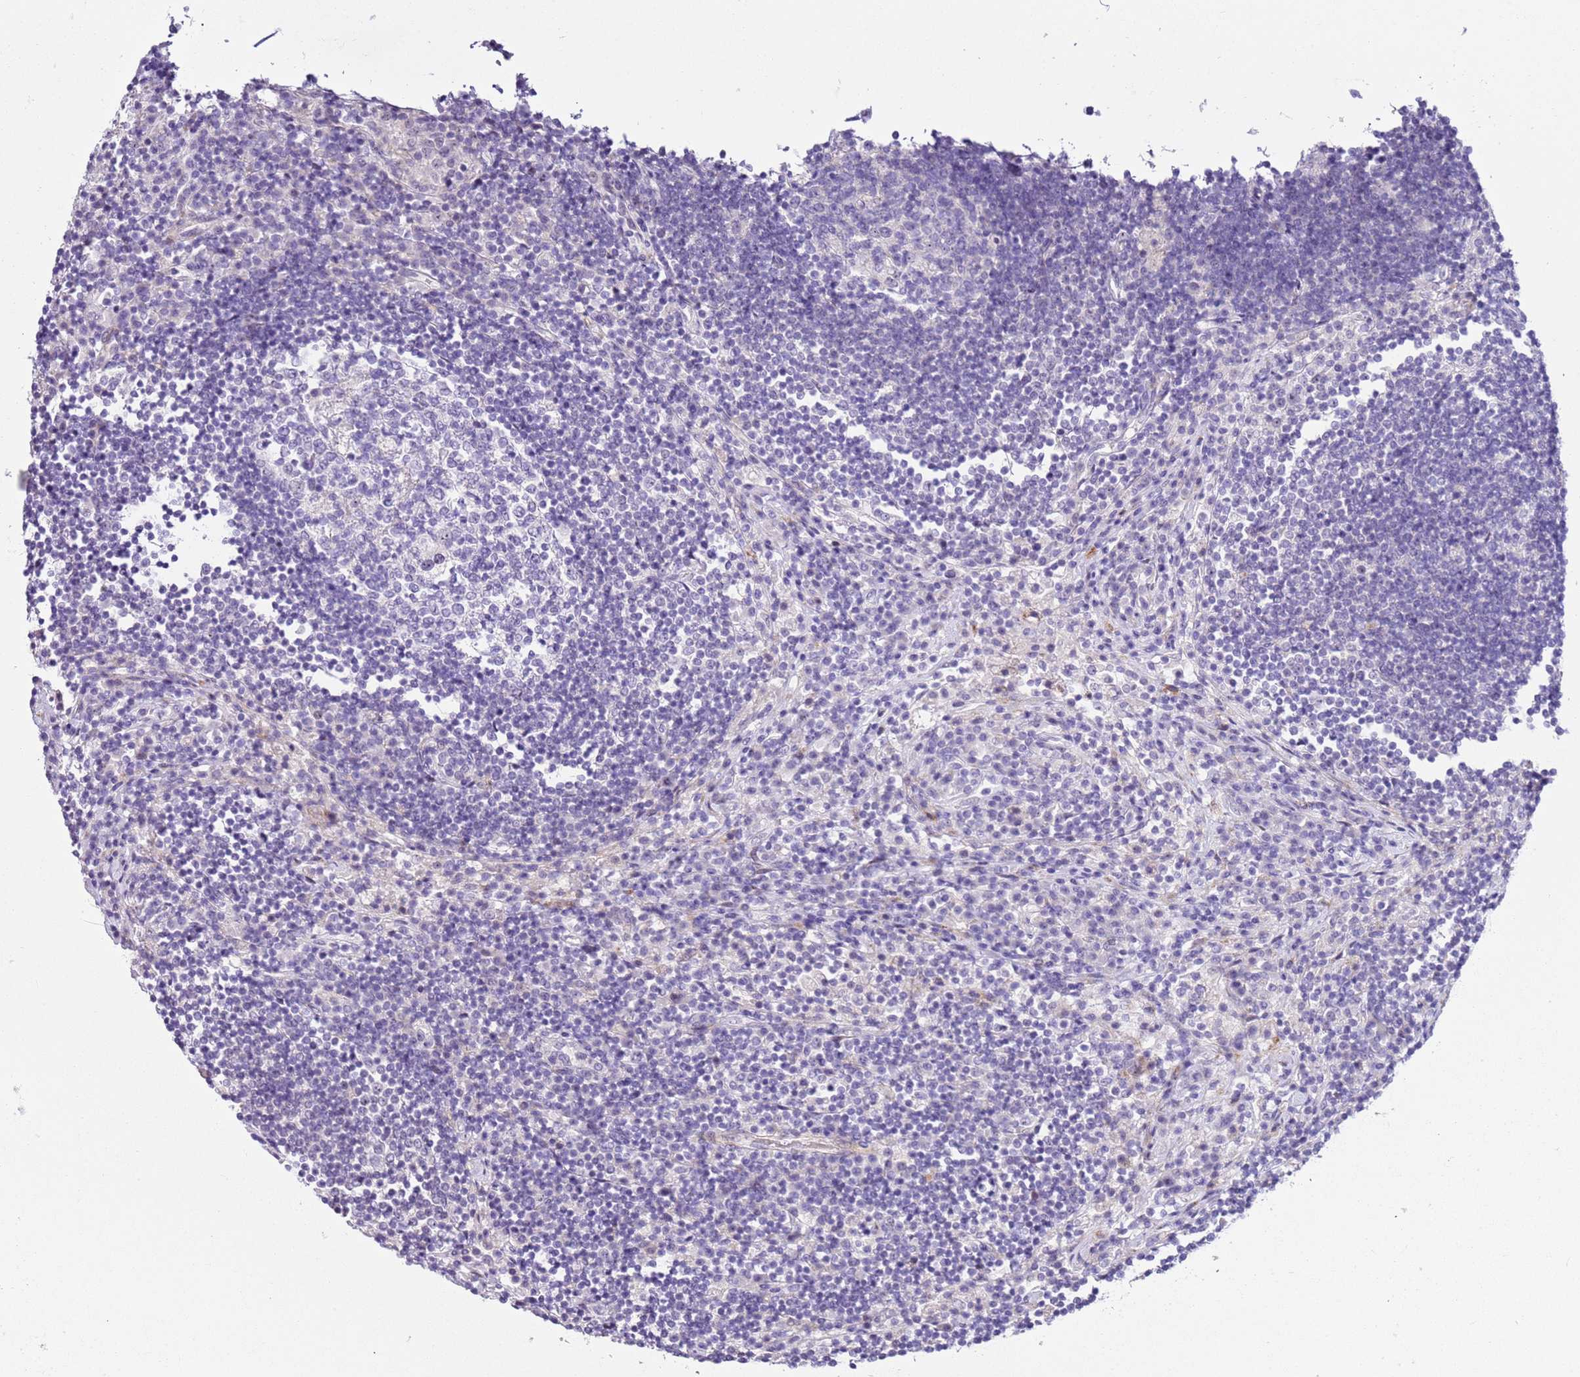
{"staining": {"intensity": "negative", "quantity": "none", "location": "none"}, "tissue": "lymph node", "cell_type": "Germinal center cells", "image_type": "normal", "snomed": [{"axis": "morphology", "description": "Normal tissue, NOS"}, {"axis": "topography", "description": "Lymph node"}], "caption": "A high-resolution image shows immunohistochemistry (IHC) staining of normal lymph node, which exhibits no significant staining in germinal center cells.", "gene": "HGD", "patient": {"sex": "female", "age": 53}}